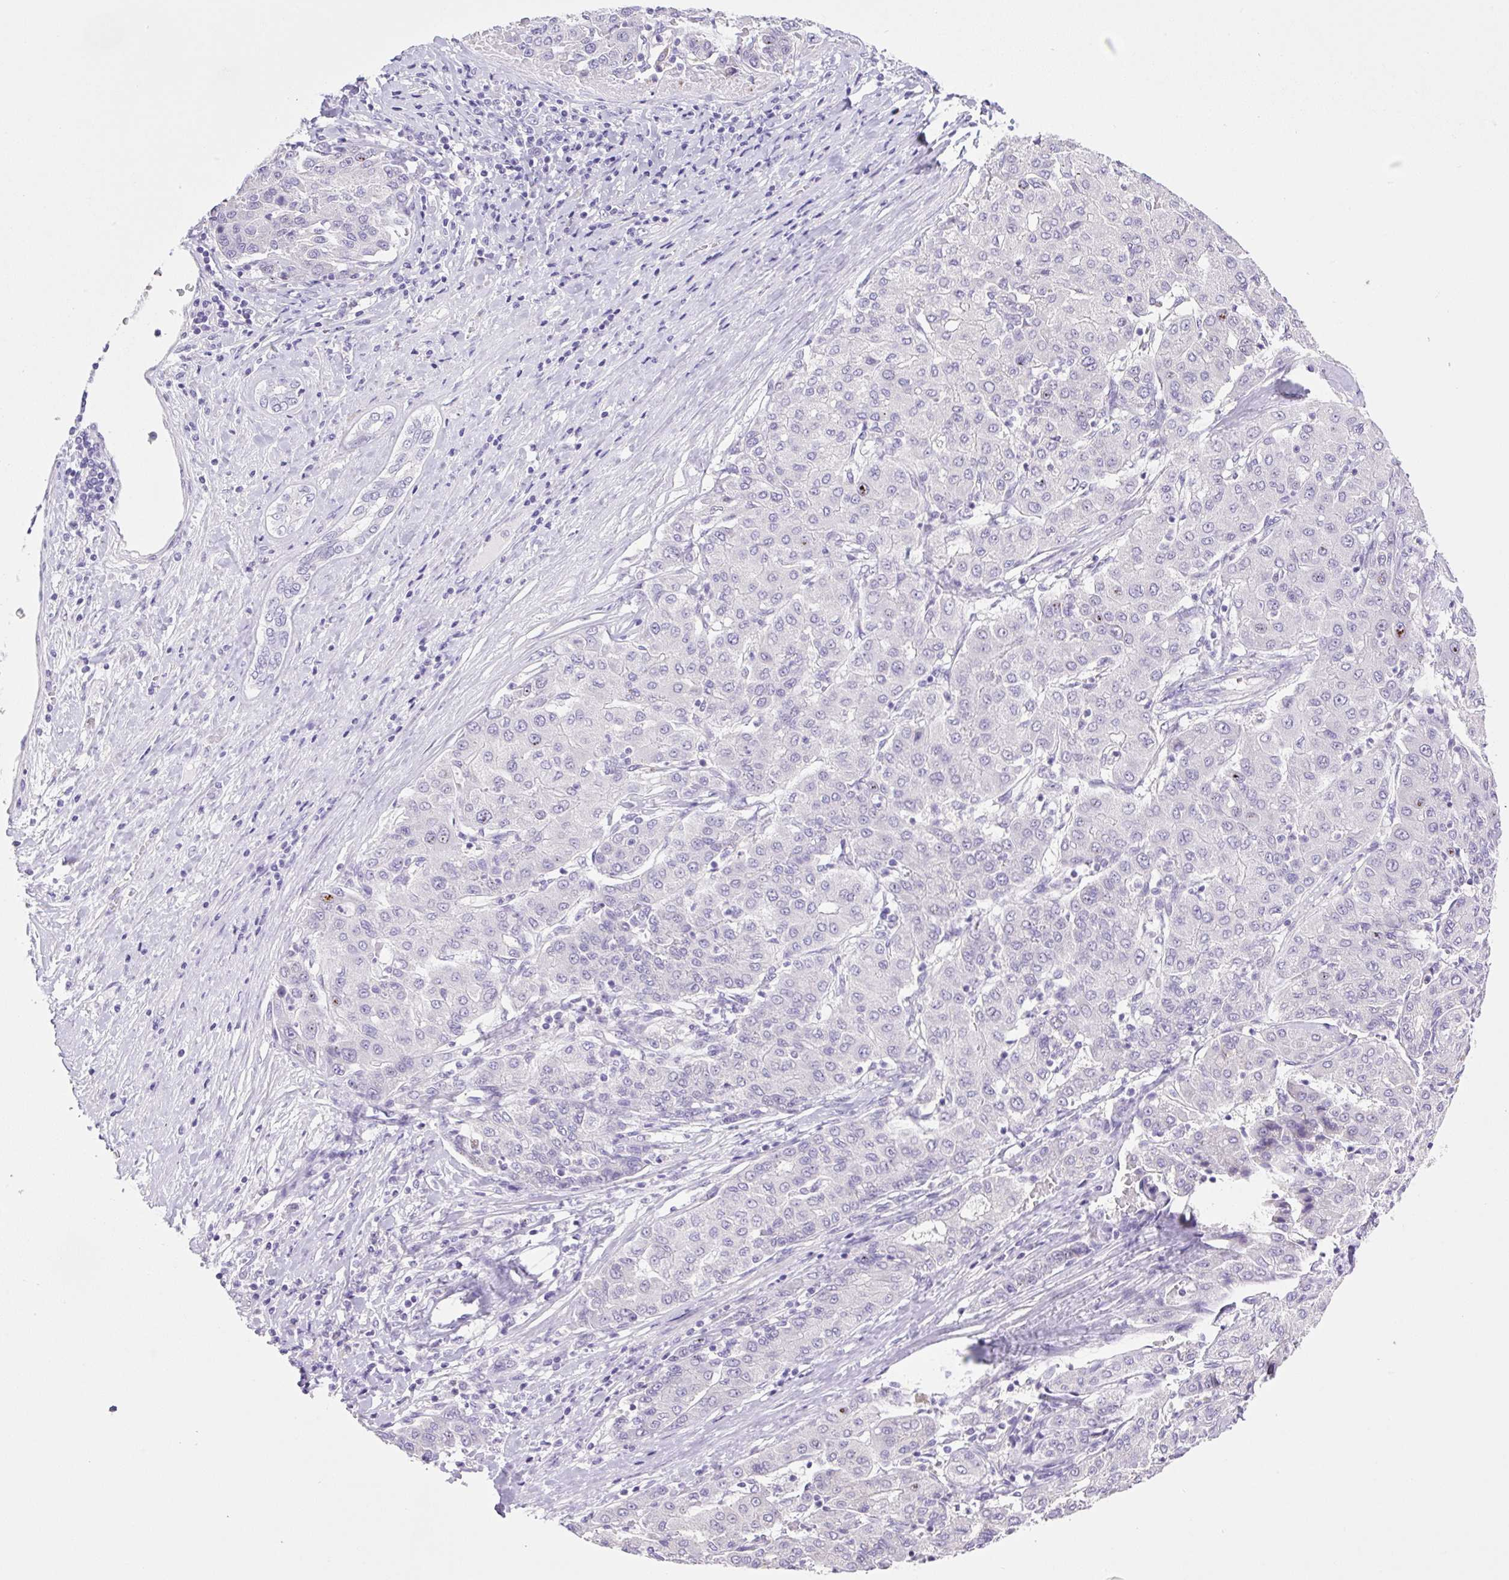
{"staining": {"intensity": "negative", "quantity": "none", "location": "none"}, "tissue": "liver cancer", "cell_type": "Tumor cells", "image_type": "cancer", "snomed": [{"axis": "morphology", "description": "Carcinoma, Hepatocellular, NOS"}, {"axis": "topography", "description": "Liver"}], "caption": "Immunohistochemistry (IHC) image of neoplastic tissue: liver hepatocellular carcinoma stained with DAB (3,3'-diaminobenzidine) shows no significant protein staining in tumor cells.", "gene": "CAMK2B", "patient": {"sex": "male", "age": 65}}